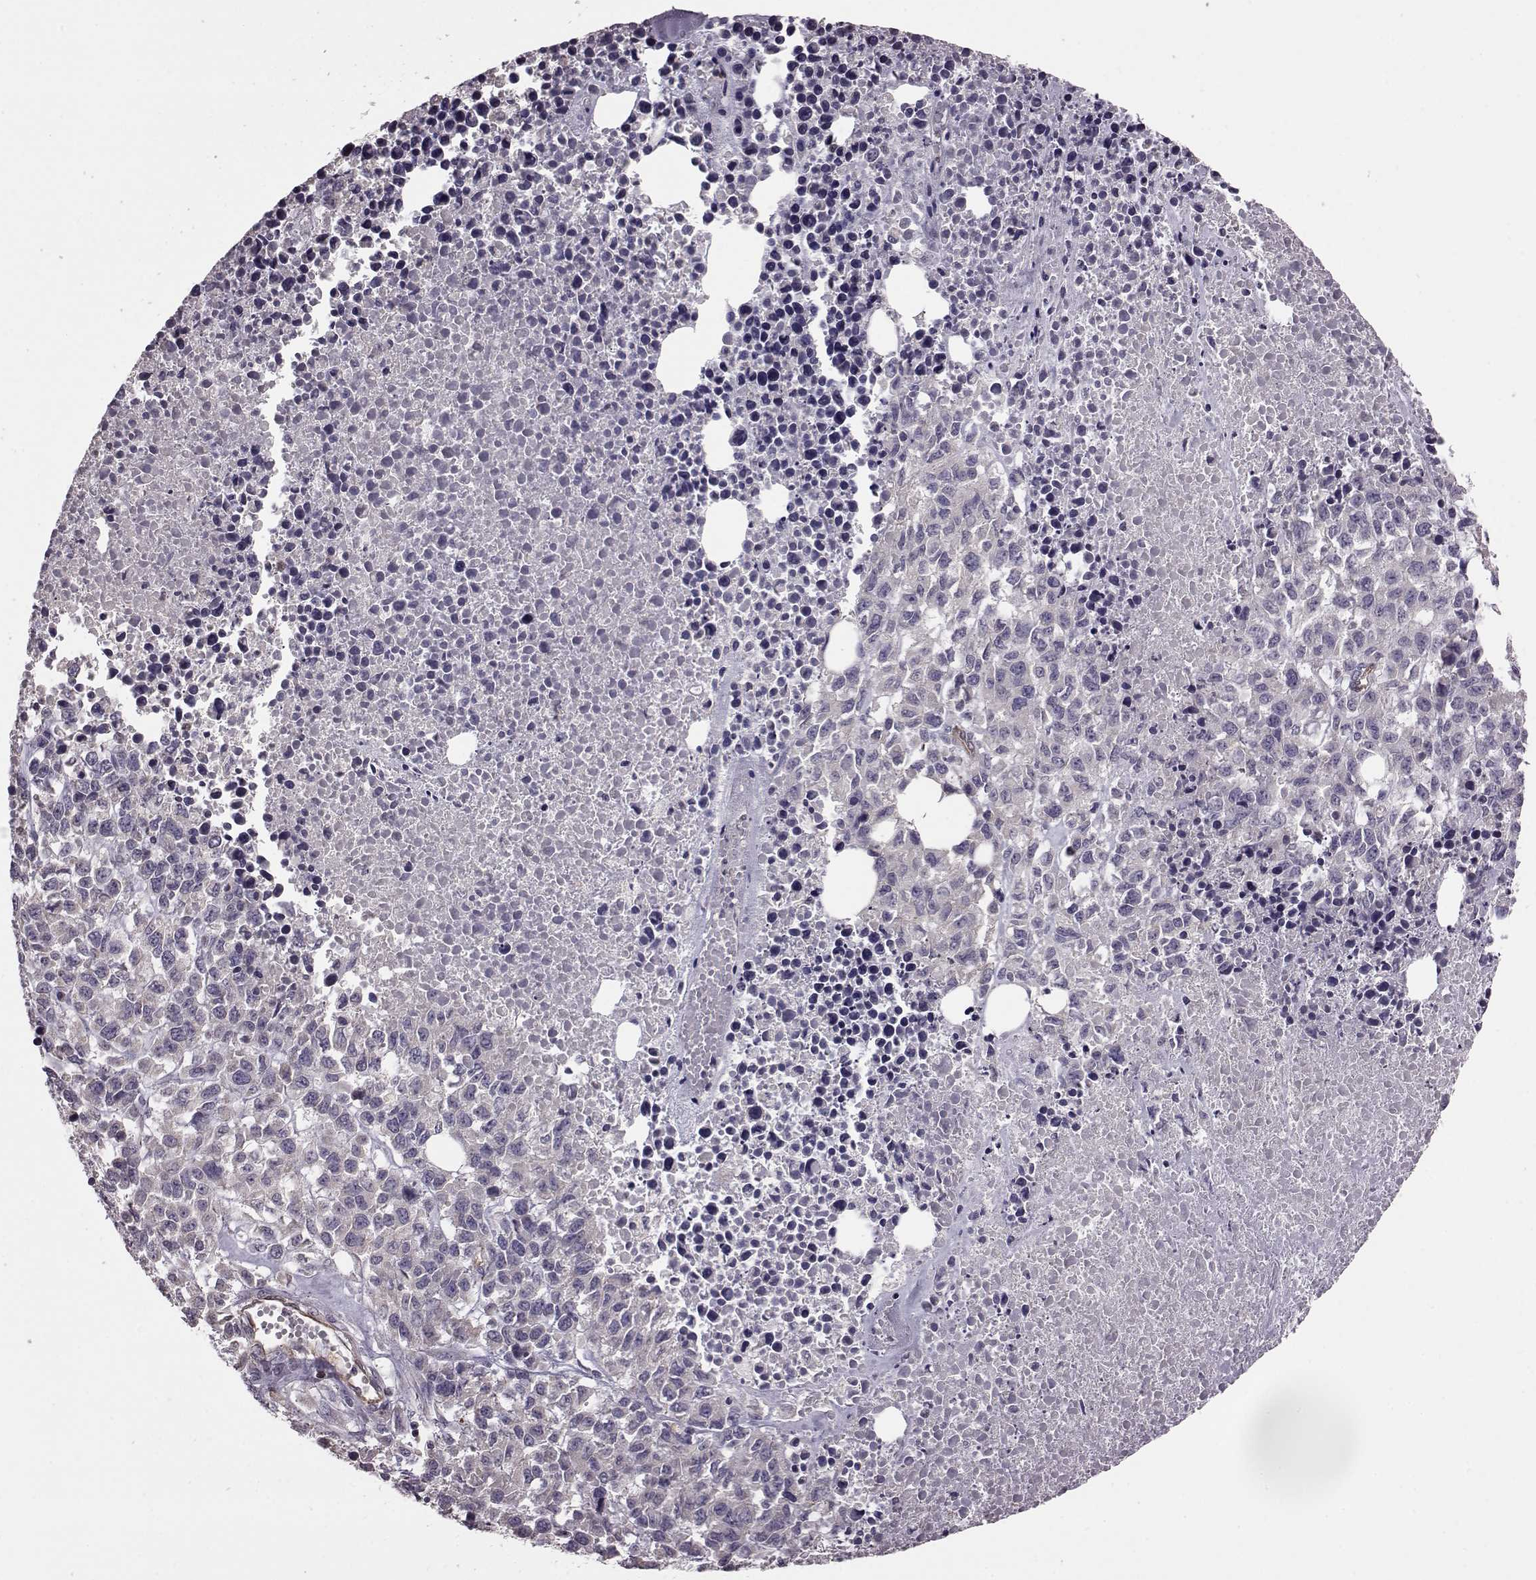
{"staining": {"intensity": "negative", "quantity": "none", "location": "none"}, "tissue": "melanoma", "cell_type": "Tumor cells", "image_type": "cancer", "snomed": [{"axis": "morphology", "description": "Malignant melanoma, Metastatic site"}, {"axis": "topography", "description": "Skin"}], "caption": "This is an IHC photomicrograph of malignant melanoma (metastatic site). There is no positivity in tumor cells.", "gene": "CDC42SE1", "patient": {"sex": "male", "age": 84}}